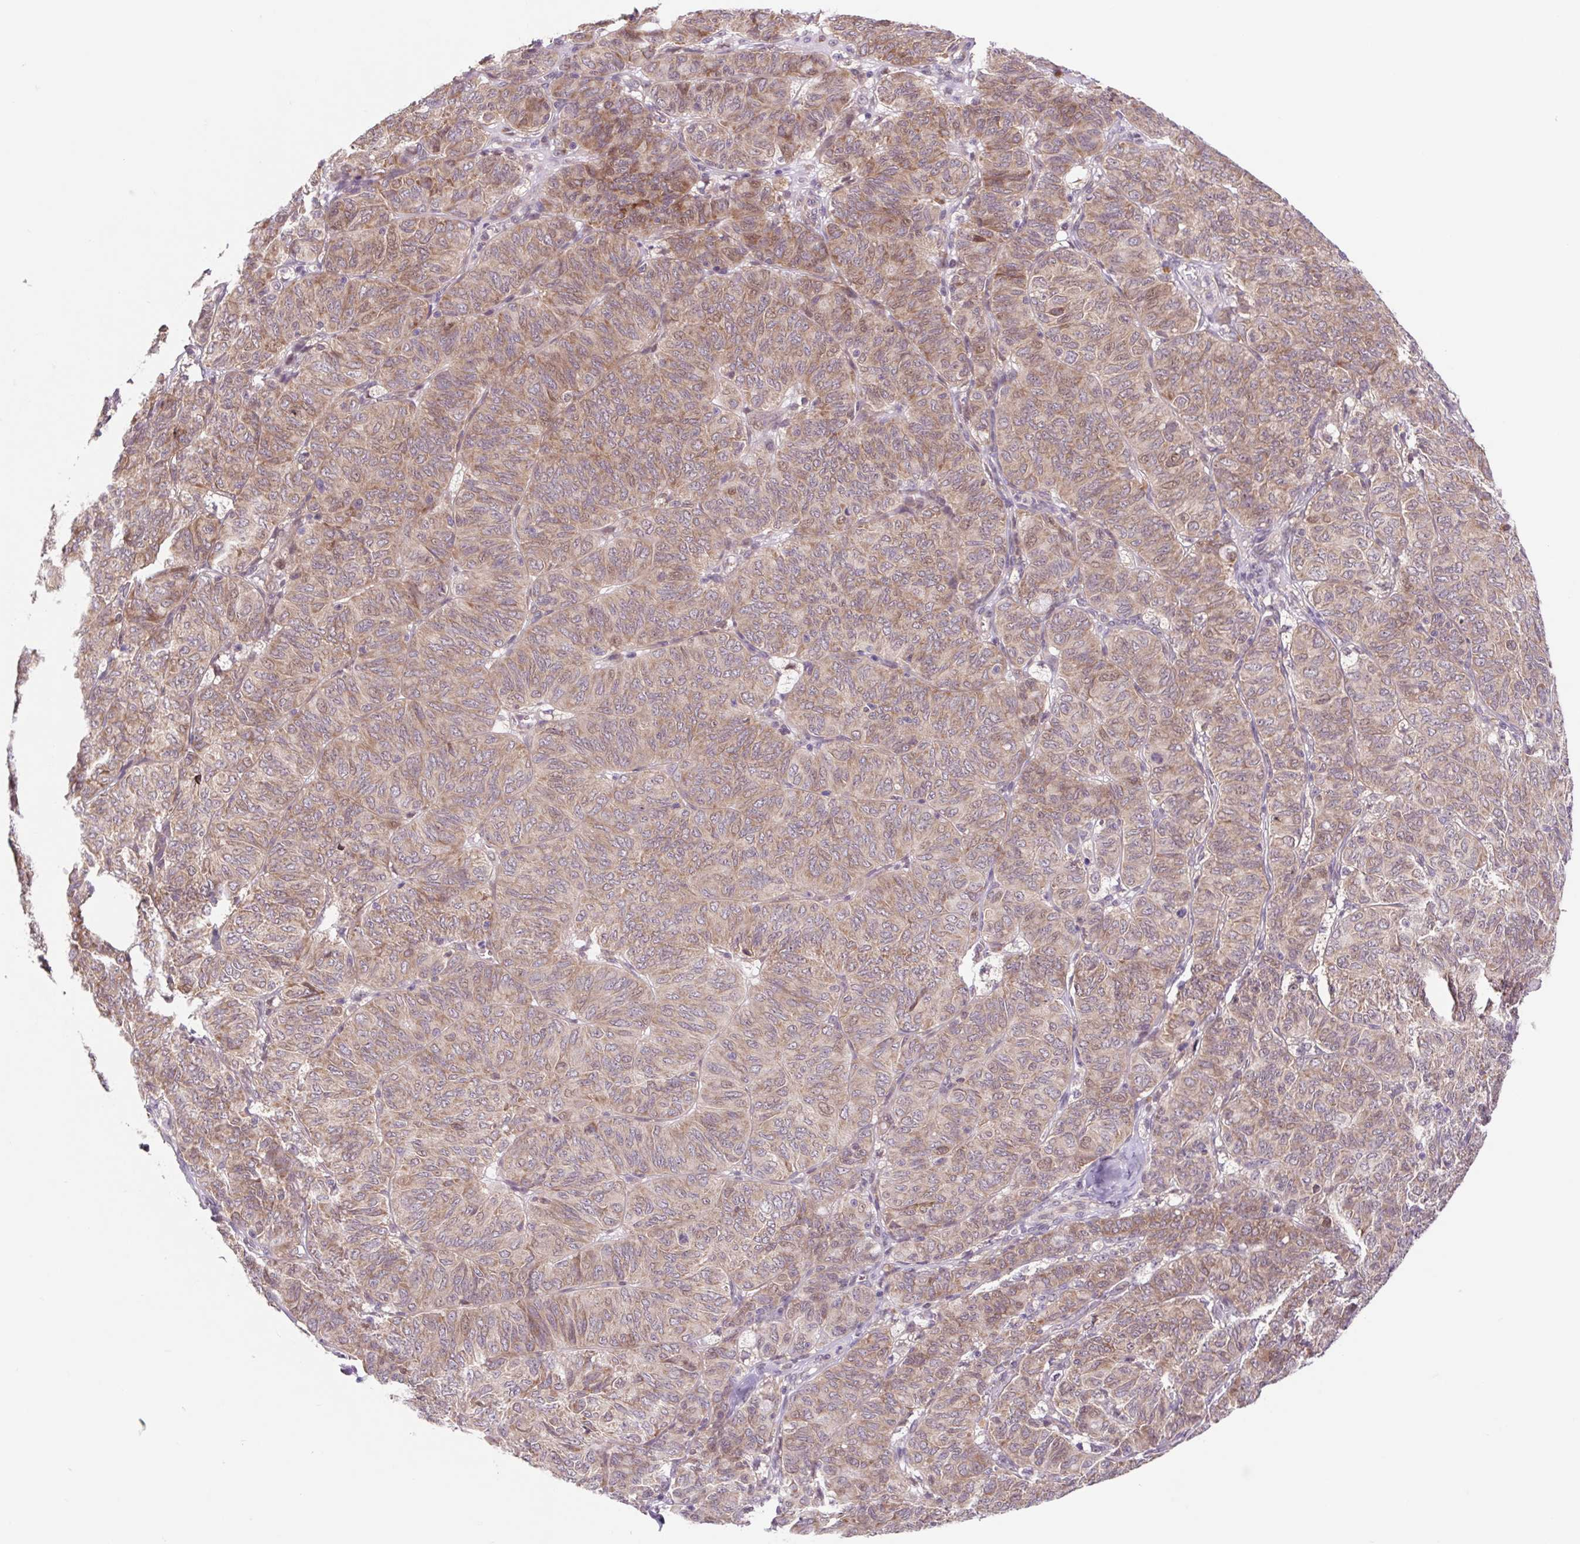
{"staining": {"intensity": "weak", "quantity": ">75%", "location": "cytoplasmic/membranous,nuclear"}, "tissue": "ovarian cancer", "cell_type": "Tumor cells", "image_type": "cancer", "snomed": [{"axis": "morphology", "description": "Carcinoma, endometroid"}, {"axis": "topography", "description": "Ovary"}], "caption": "The image exhibits staining of ovarian endometroid carcinoma, revealing weak cytoplasmic/membranous and nuclear protein positivity (brown color) within tumor cells.", "gene": "HFE", "patient": {"sex": "female", "age": 80}}